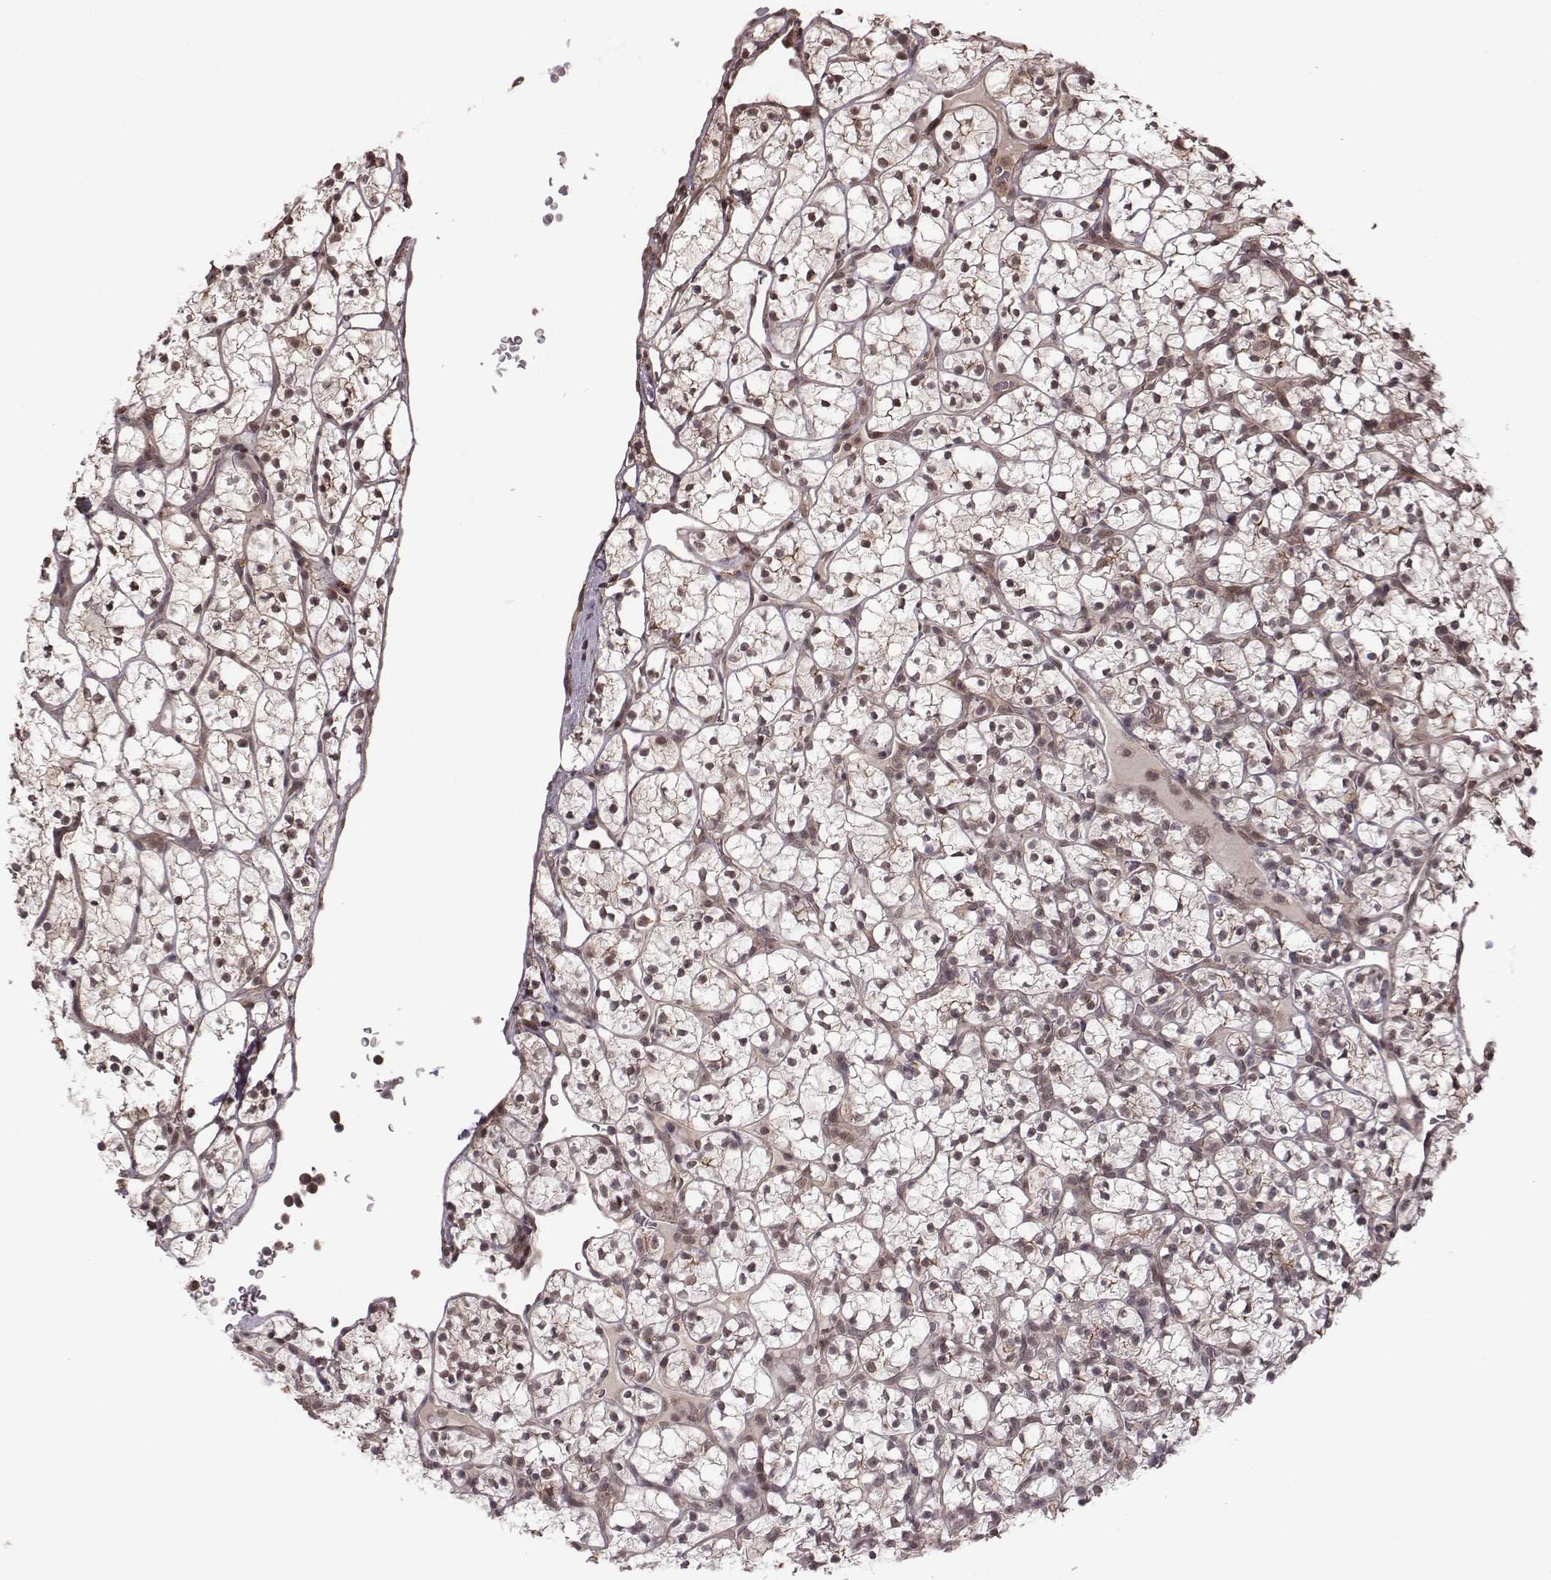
{"staining": {"intensity": "weak", "quantity": "<25%", "location": "nuclear"}, "tissue": "renal cancer", "cell_type": "Tumor cells", "image_type": "cancer", "snomed": [{"axis": "morphology", "description": "Adenocarcinoma, NOS"}, {"axis": "topography", "description": "Kidney"}], "caption": "An image of human renal adenocarcinoma is negative for staining in tumor cells. (IHC, brightfield microscopy, high magnification).", "gene": "RPL3", "patient": {"sex": "female", "age": 89}}